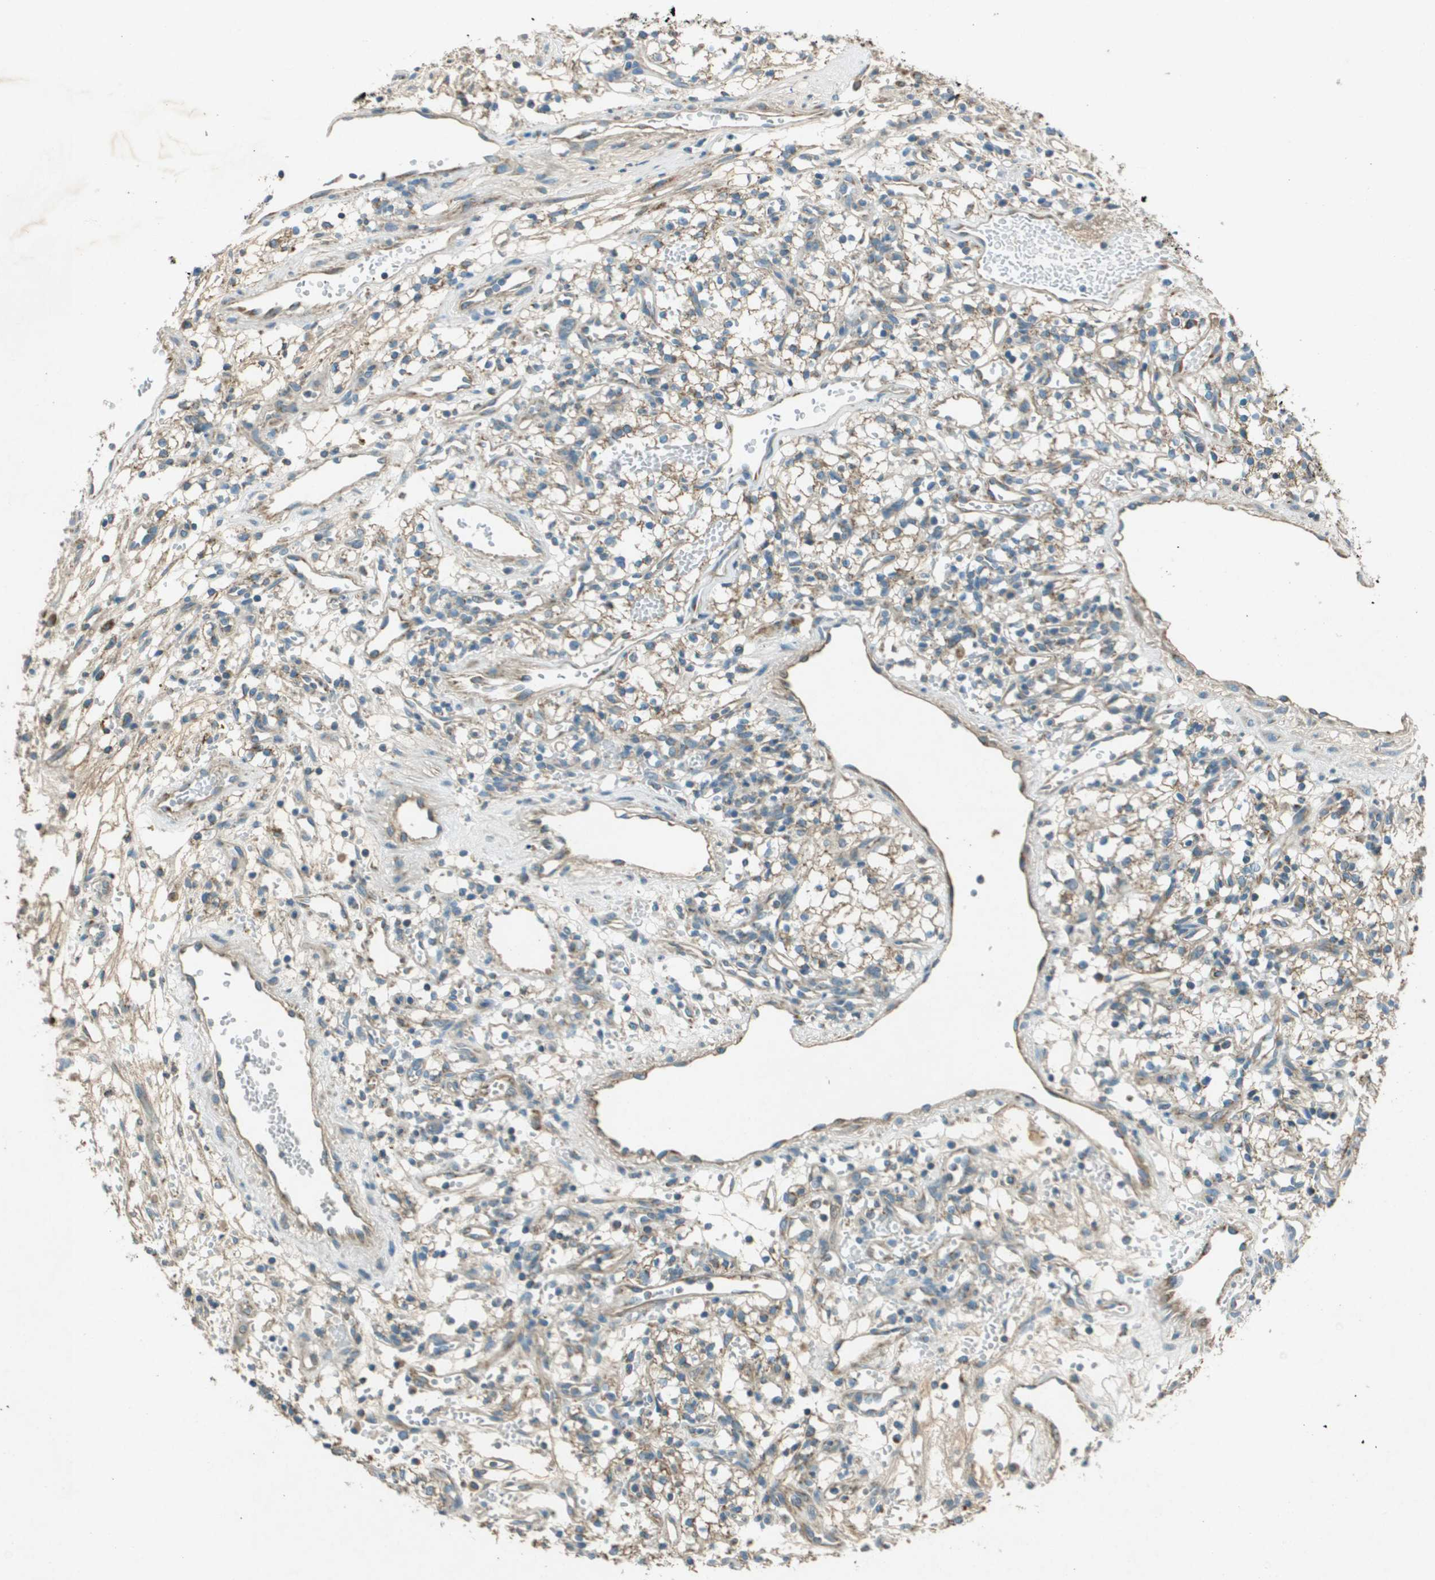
{"staining": {"intensity": "weak", "quantity": ">75%", "location": "cytoplasmic/membranous"}, "tissue": "renal cancer", "cell_type": "Tumor cells", "image_type": "cancer", "snomed": [{"axis": "morphology", "description": "Adenocarcinoma, NOS"}, {"axis": "topography", "description": "Kidney"}], "caption": "Immunohistochemical staining of human renal cancer reveals weak cytoplasmic/membranous protein staining in about >75% of tumor cells.", "gene": "MIGA1", "patient": {"sex": "male", "age": 59}}